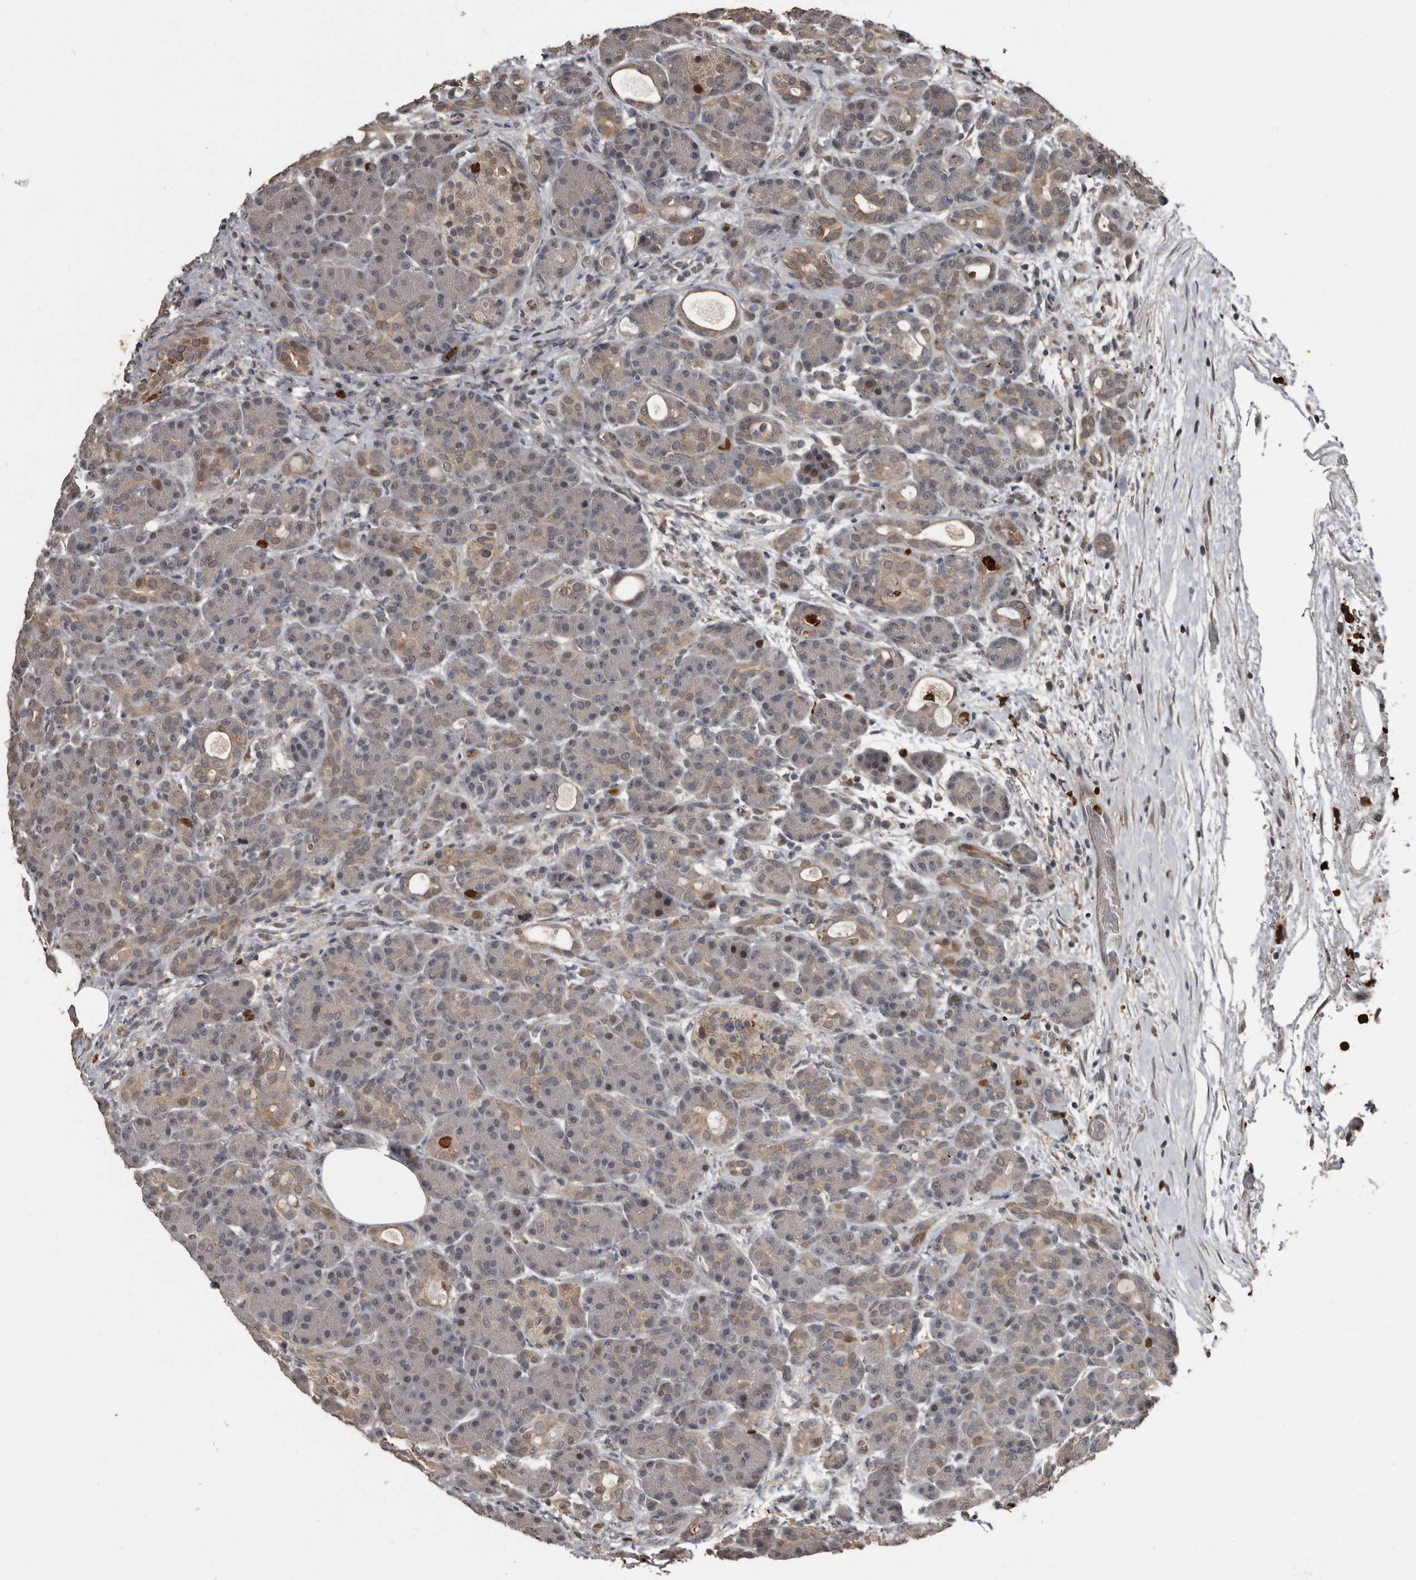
{"staining": {"intensity": "moderate", "quantity": "25%-75%", "location": "nuclear"}, "tissue": "pancreas", "cell_type": "Exocrine glandular cells", "image_type": "normal", "snomed": [{"axis": "morphology", "description": "Normal tissue, NOS"}, {"axis": "topography", "description": "Pancreas"}], "caption": "Immunohistochemistry (IHC) staining of benign pancreas, which demonstrates medium levels of moderate nuclear positivity in approximately 25%-75% of exocrine glandular cells indicating moderate nuclear protein staining. The staining was performed using DAB (3,3'-diaminobenzidine) (brown) for protein detection and nuclei were counterstained in hematoxylin (blue).", "gene": "FSBP", "patient": {"sex": "male", "age": 63}}